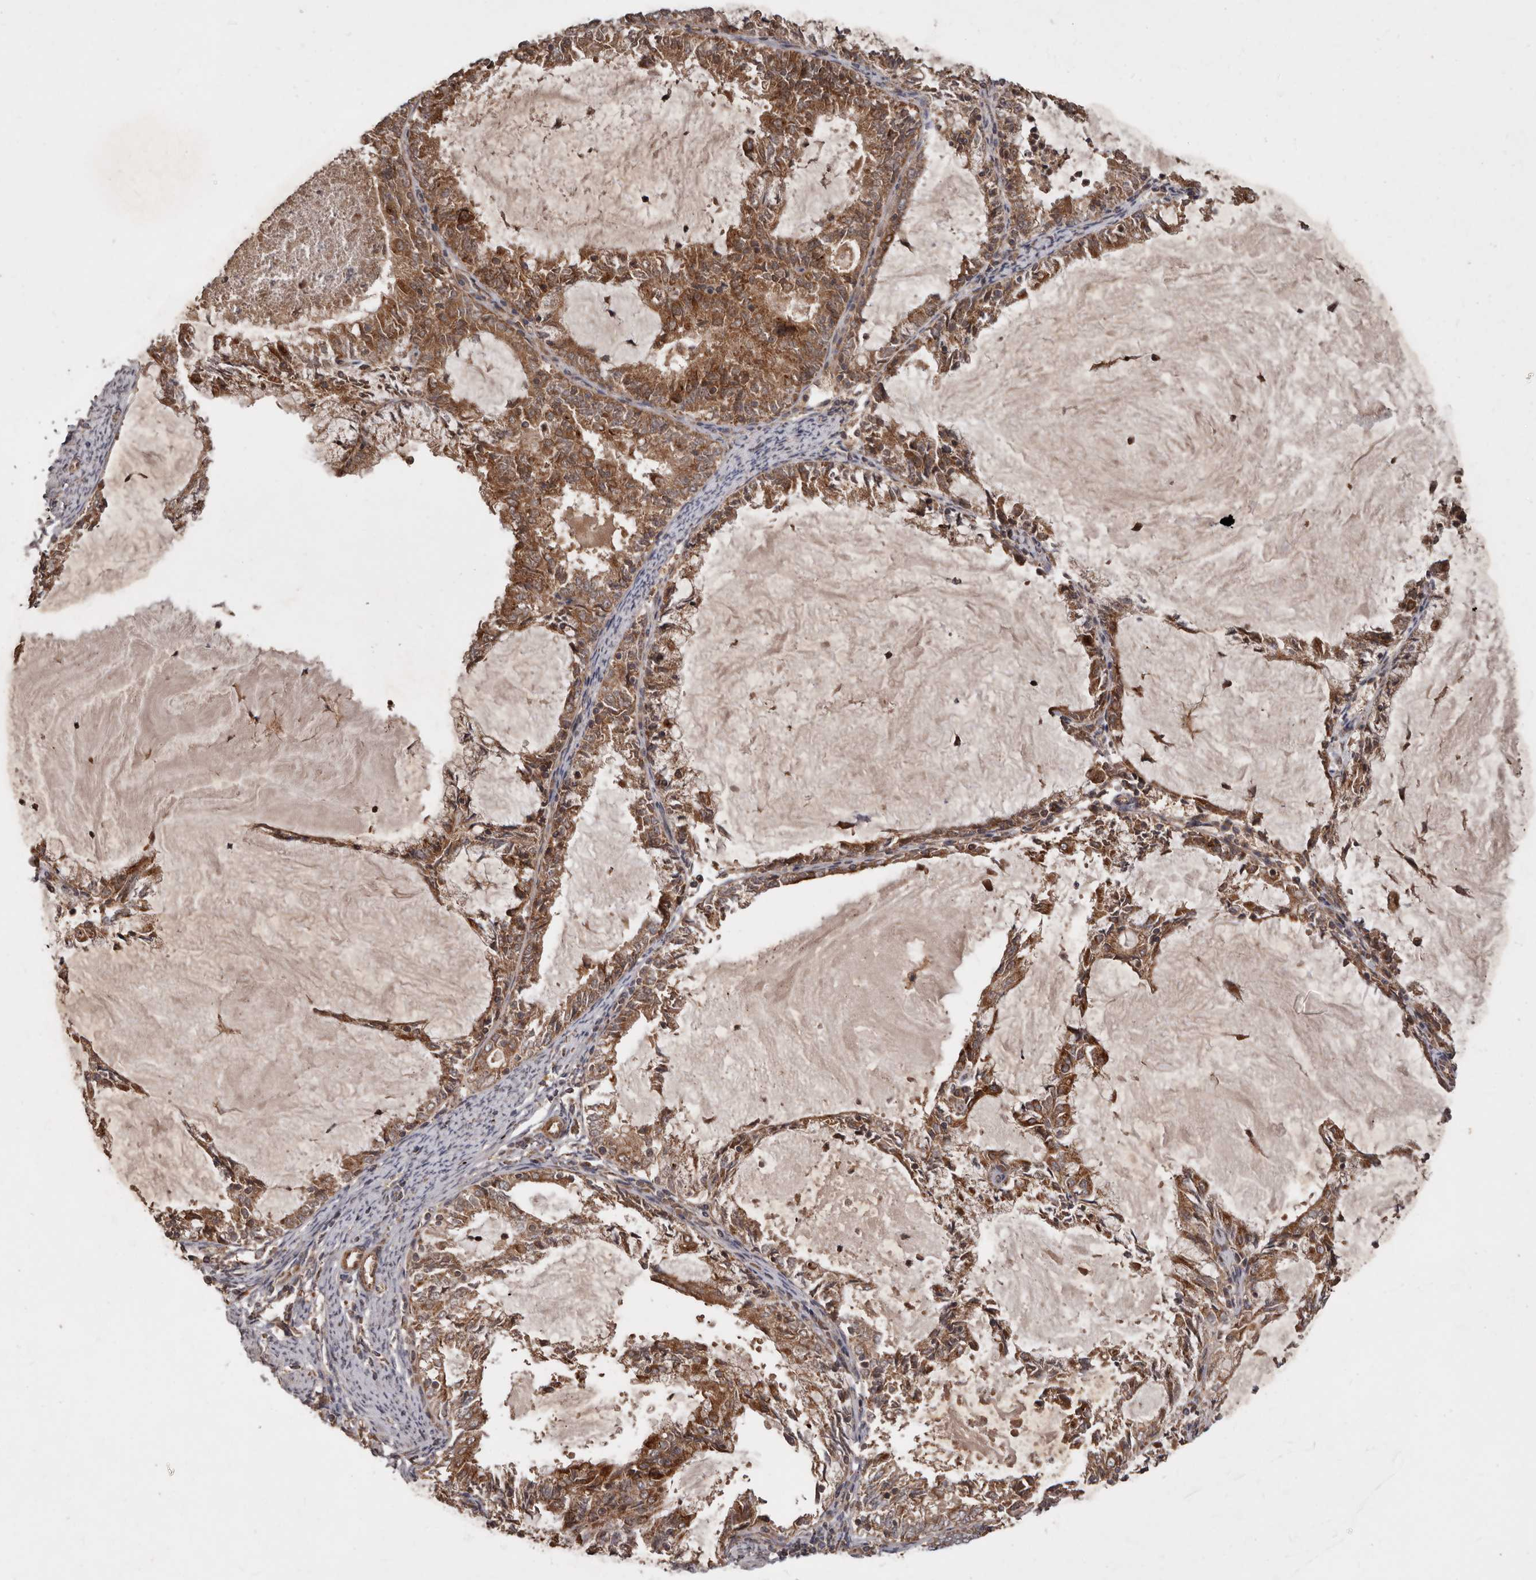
{"staining": {"intensity": "moderate", "quantity": ">75%", "location": "cytoplasmic/membranous"}, "tissue": "endometrial cancer", "cell_type": "Tumor cells", "image_type": "cancer", "snomed": [{"axis": "morphology", "description": "Adenocarcinoma, NOS"}, {"axis": "topography", "description": "Endometrium"}], "caption": "A brown stain labels moderate cytoplasmic/membranous staining of a protein in human adenocarcinoma (endometrial) tumor cells.", "gene": "STK36", "patient": {"sex": "female", "age": 57}}